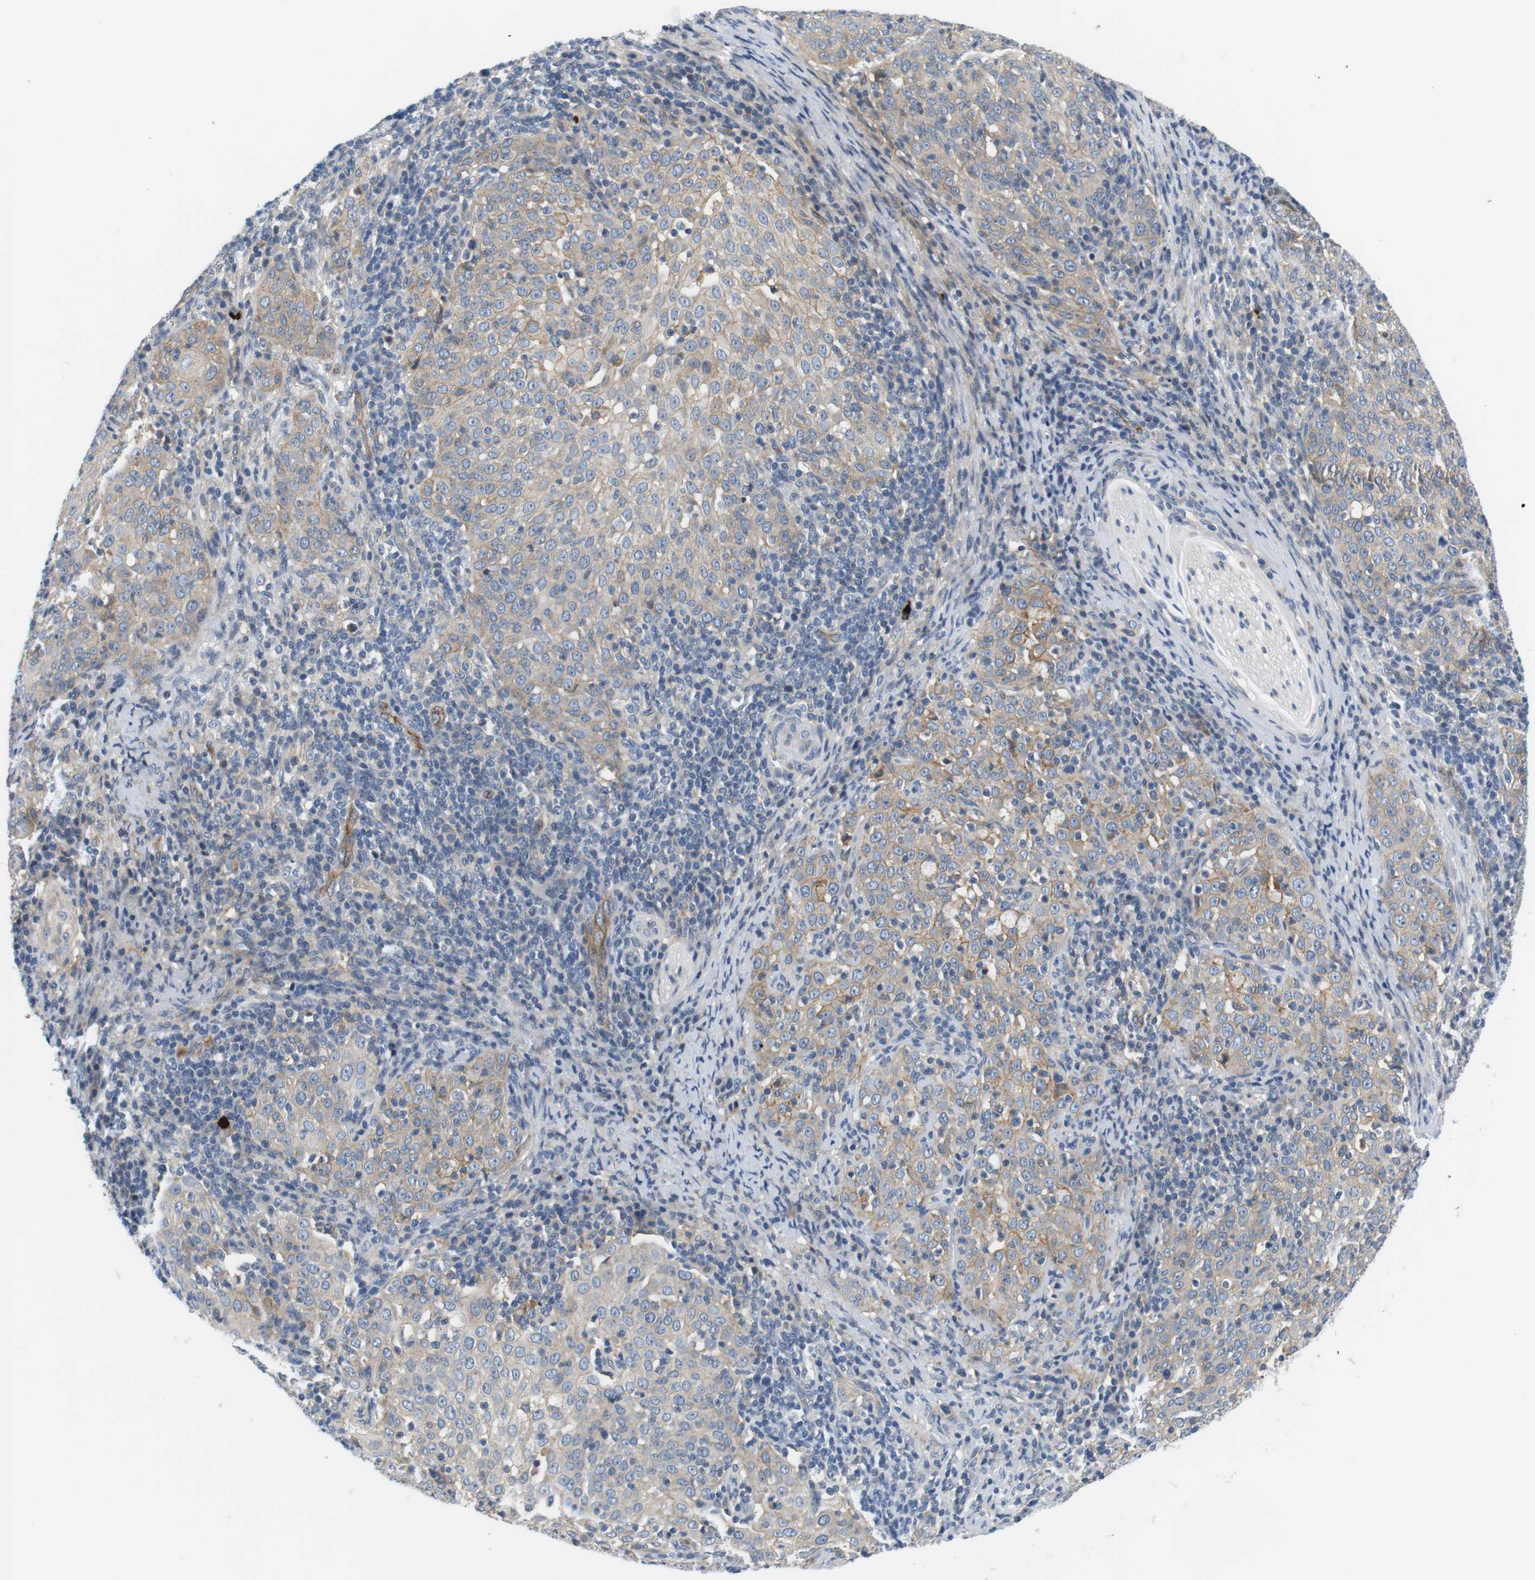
{"staining": {"intensity": "weak", "quantity": "25%-75%", "location": "cytoplasmic/membranous"}, "tissue": "cervical cancer", "cell_type": "Tumor cells", "image_type": "cancer", "snomed": [{"axis": "morphology", "description": "Squamous cell carcinoma, NOS"}, {"axis": "topography", "description": "Cervix"}], "caption": "Tumor cells exhibit low levels of weak cytoplasmic/membranous expression in approximately 25%-75% of cells in cervical cancer. The staining is performed using DAB brown chromogen to label protein expression. The nuclei are counter-stained blue using hematoxylin.", "gene": "SLC30A1", "patient": {"sex": "female", "age": 51}}